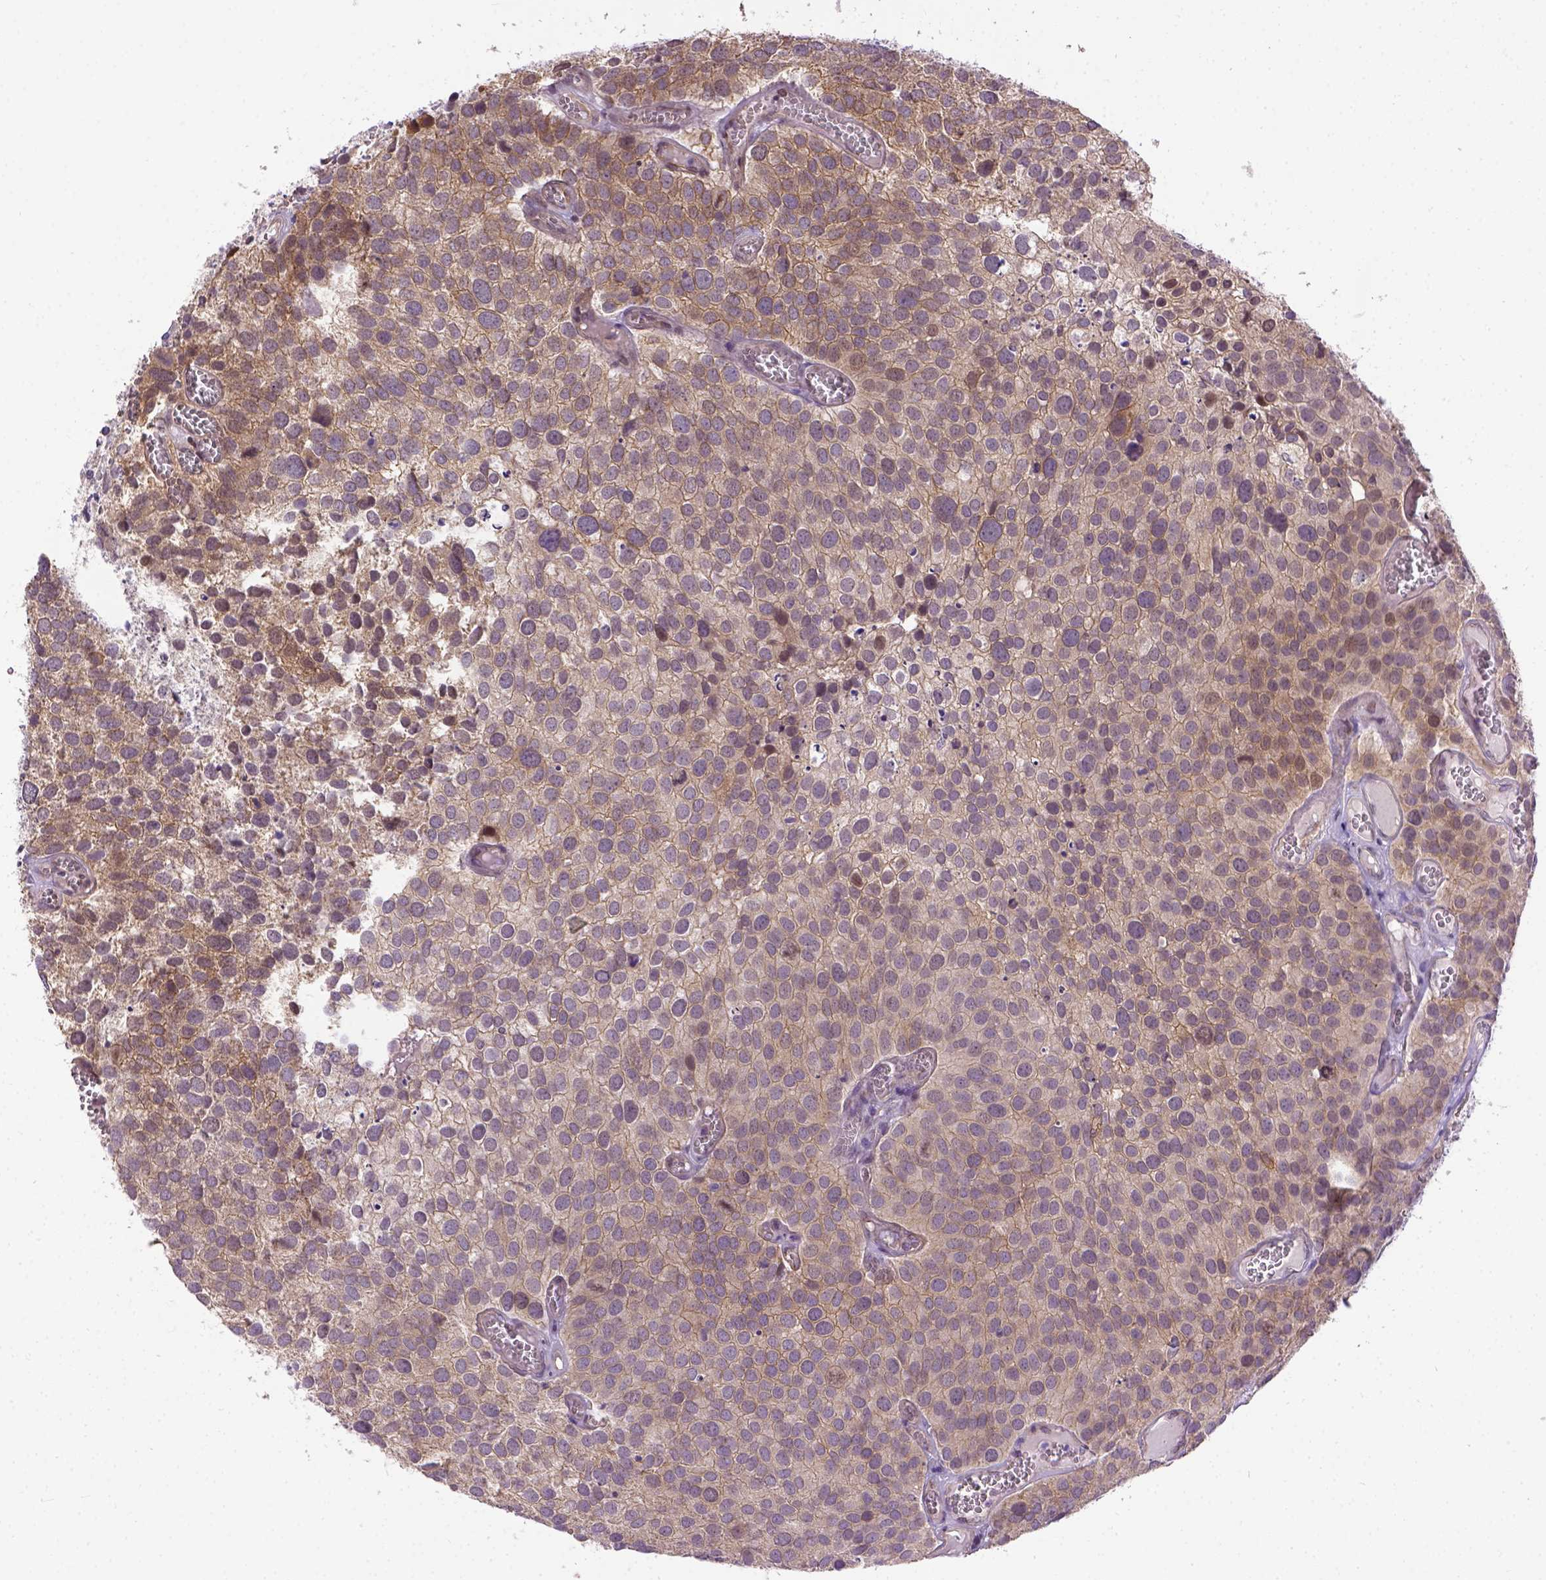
{"staining": {"intensity": "moderate", "quantity": "<25%", "location": "cytoplasmic/membranous,nuclear"}, "tissue": "urothelial cancer", "cell_type": "Tumor cells", "image_type": "cancer", "snomed": [{"axis": "morphology", "description": "Urothelial carcinoma, Low grade"}, {"axis": "topography", "description": "Urinary bladder"}], "caption": "Urothelial carcinoma (low-grade) stained with DAB (3,3'-diaminobenzidine) immunohistochemistry displays low levels of moderate cytoplasmic/membranous and nuclear positivity in about <25% of tumor cells.", "gene": "KAZN", "patient": {"sex": "female", "age": 69}}